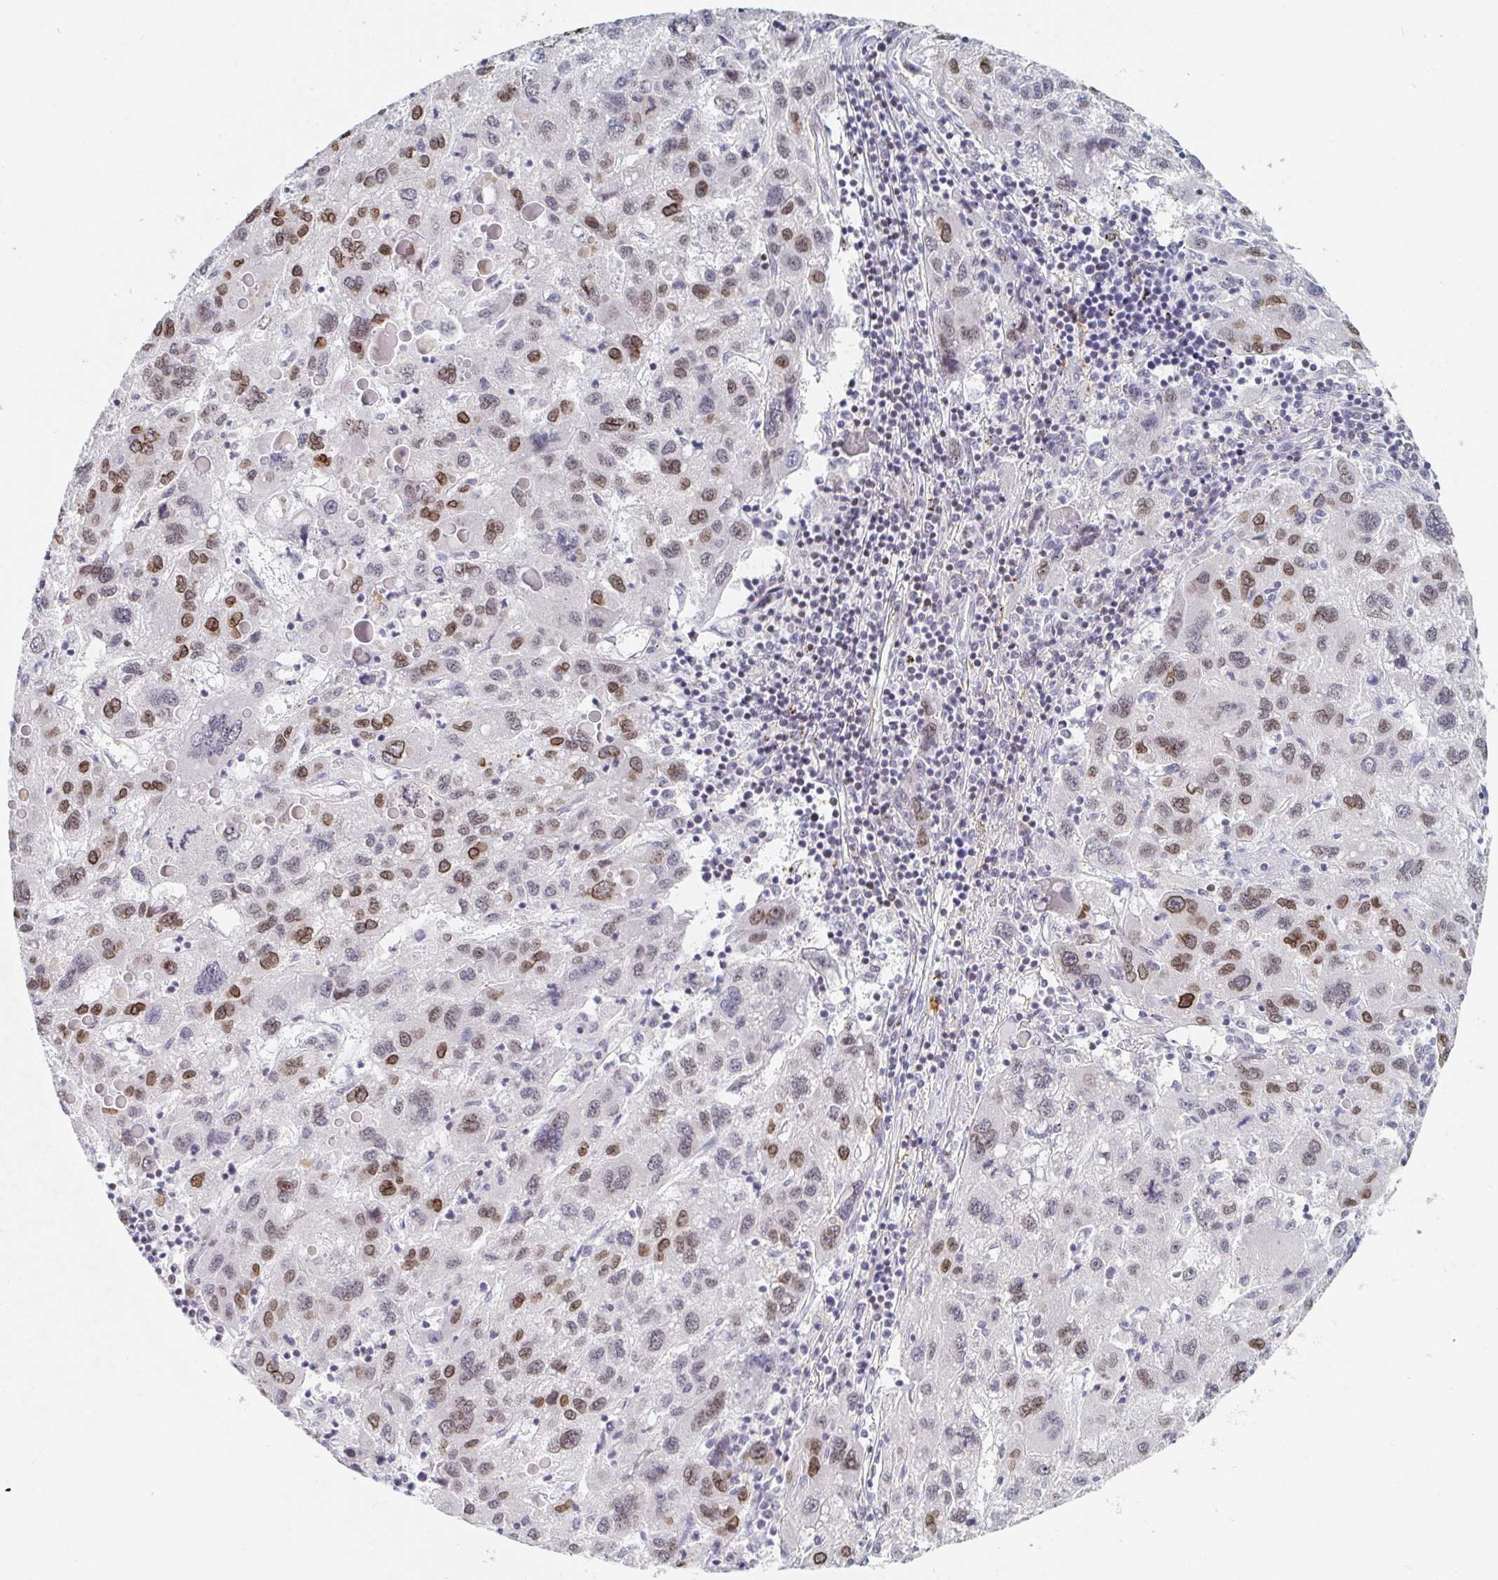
{"staining": {"intensity": "moderate", "quantity": ">75%", "location": "nuclear"}, "tissue": "liver cancer", "cell_type": "Tumor cells", "image_type": "cancer", "snomed": [{"axis": "morphology", "description": "Carcinoma, Hepatocellular, NOS"}, {"axis": "topography", "description": "Liver"}], "caption": "A photomicrograph of human liver hepatocellular carcinoma stained for a protein displays moderate nuclear brown staining in tumor cells.", "gene": "CHD2", "patient": {"sex": "female", "age": 77}}